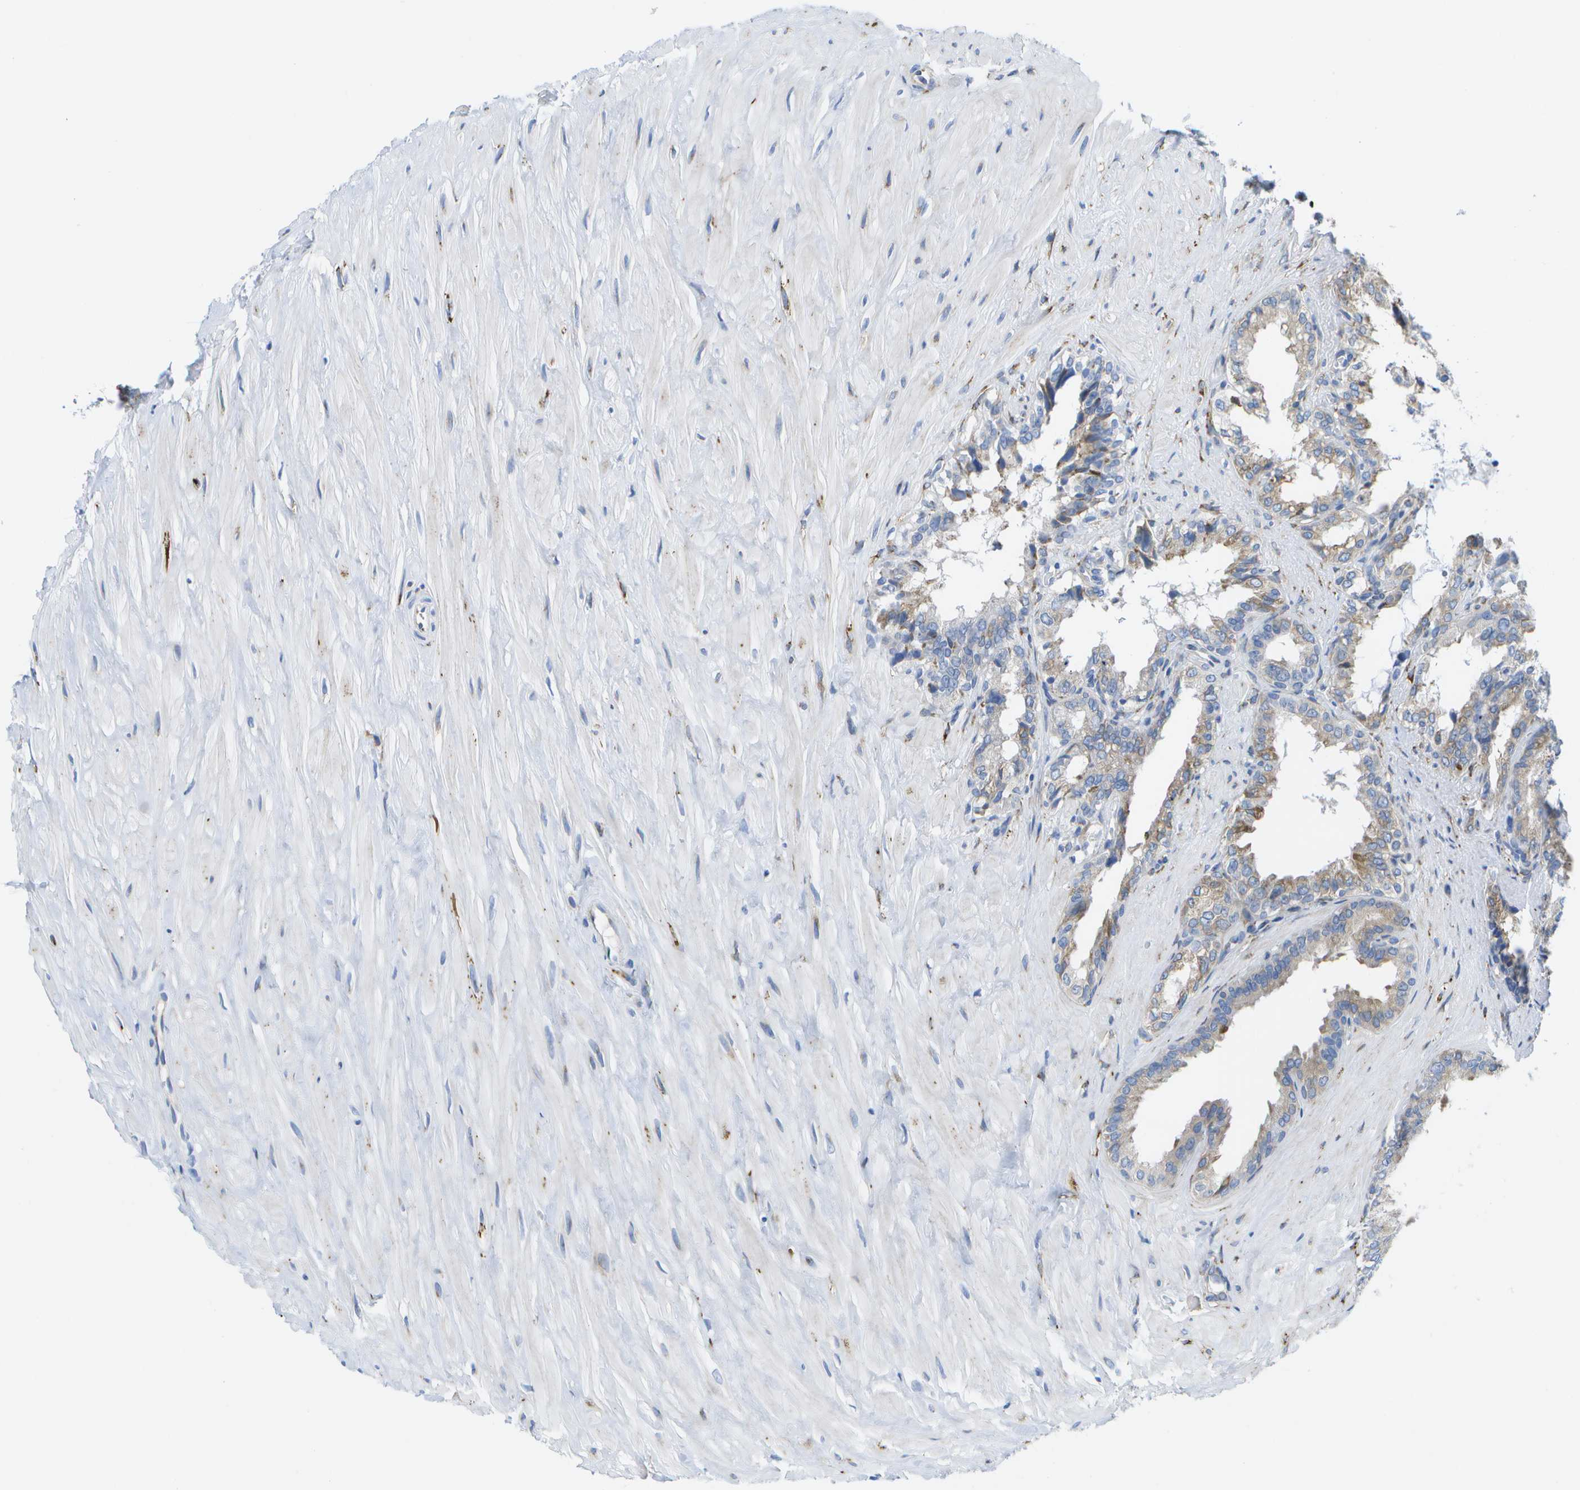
{"staining": {"intensity": "strong", "quantity": "25%-75%", "location": "cytoplasmic/membranous"}, "tissue": "seminal vesicle", "cell_type": "Glandular cells", "image_type": "normal", "snomed": [{"axis": "morphology", "description": "Normal tissue, NOS"}, {"axis": "topography", "description": "Seminal veicle"}], "caption": "Protein staining shows strong cytoplasmic/membranous expression in about 25%-75% of glandular cells in unremarkable seminal vesicle.", "gene": "ZDHHC17", "patient": {"sex": "male", "age": 64}}